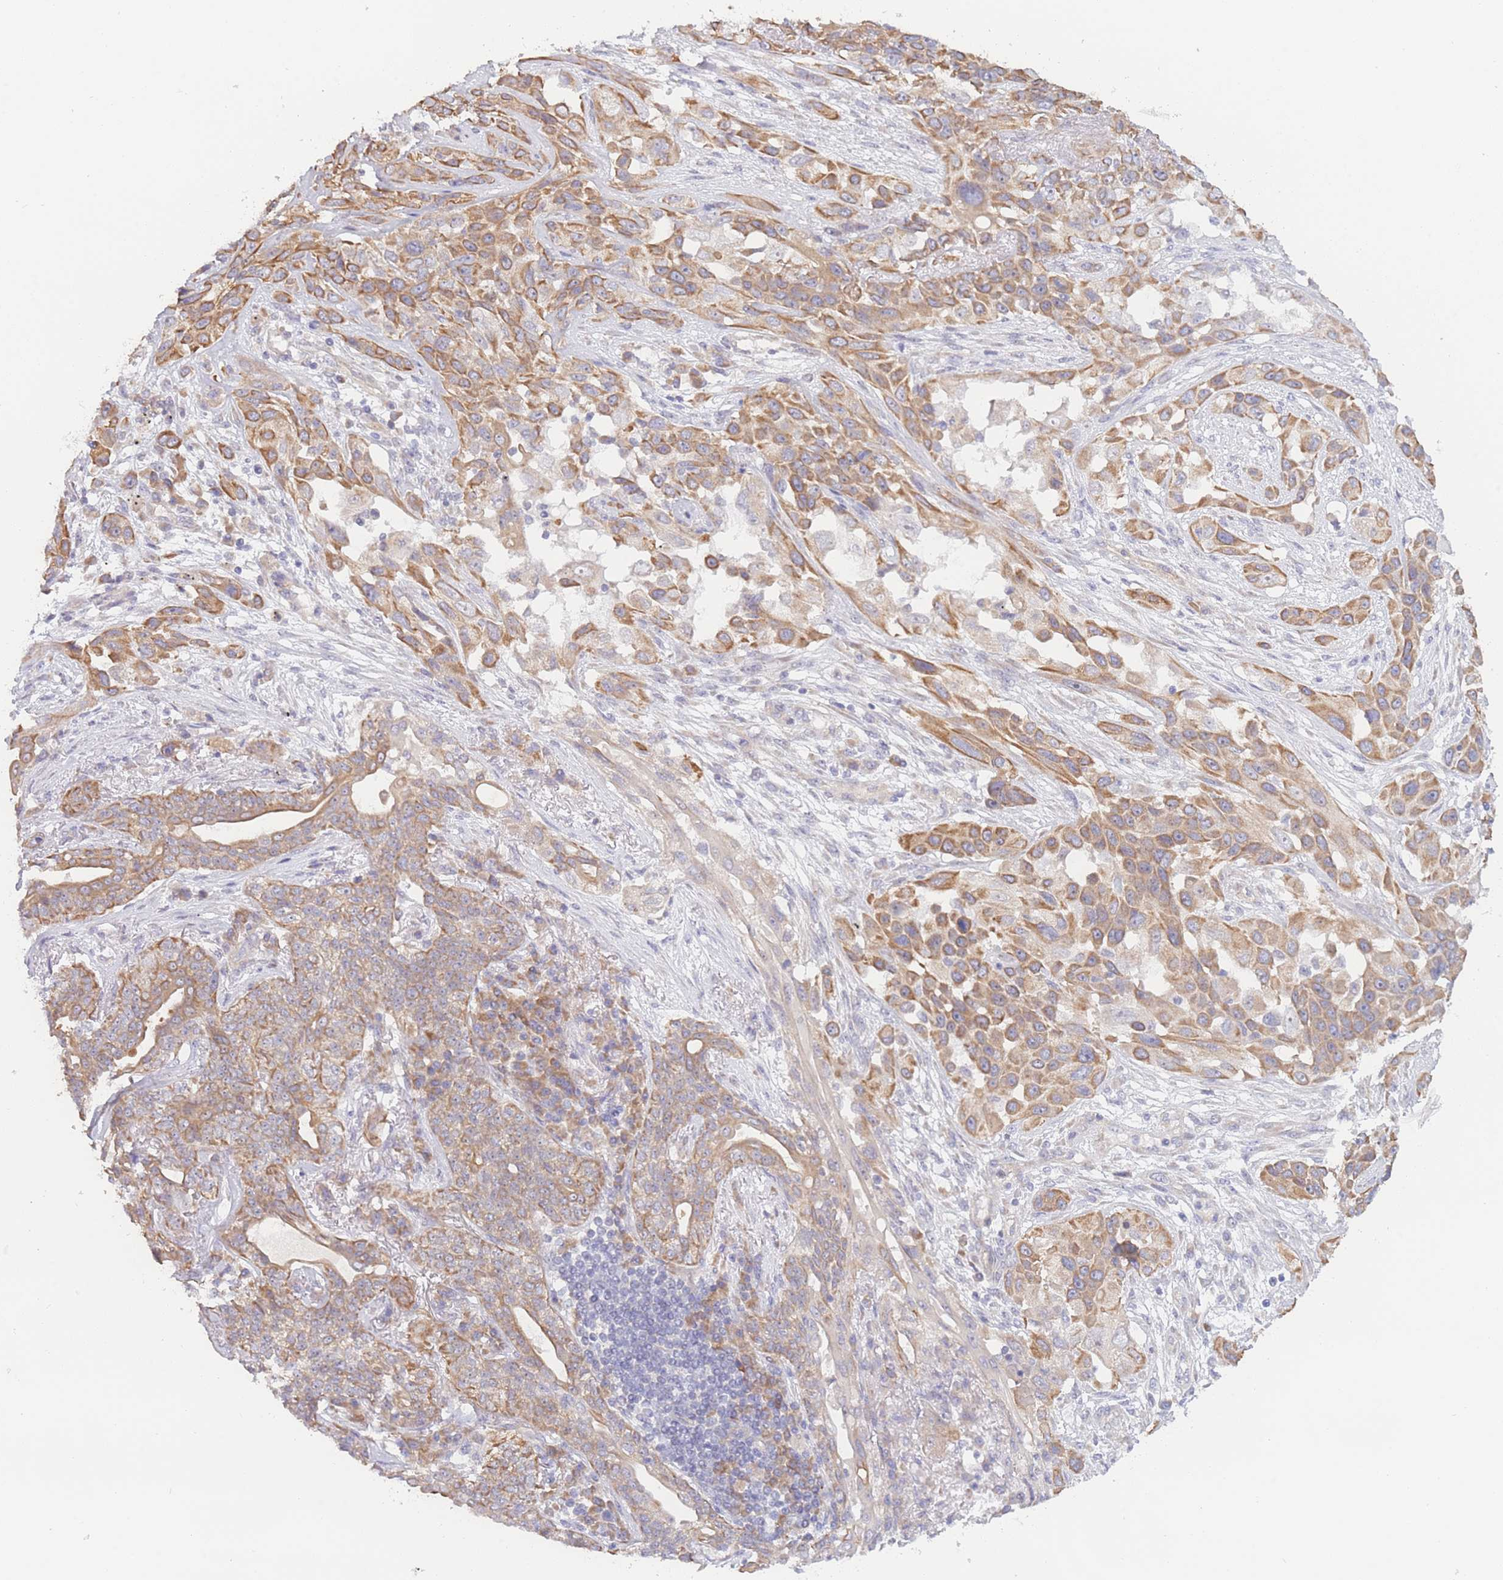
{"staining": {"intensity": "moderate", "quantity": ">75%", "location": "cytoplasmic/membranous"}, "tissue": "lung cancer", "cell_type": "Tumor cells", "image_type": "cancer", "snomed": [{"axis": "morphology", "description": "Squamous cell carcinoma, NOS"}, {"axis": "topography", "description": "Lung"}], "caption": "The image displays a brown stain indicating the presence of a protein in the cytoplasmic/membranous of tumor cells in lung squamous cell carcinoma.", "gene": "FAM227B", "patient": {"sex": "female", "age": 70}}